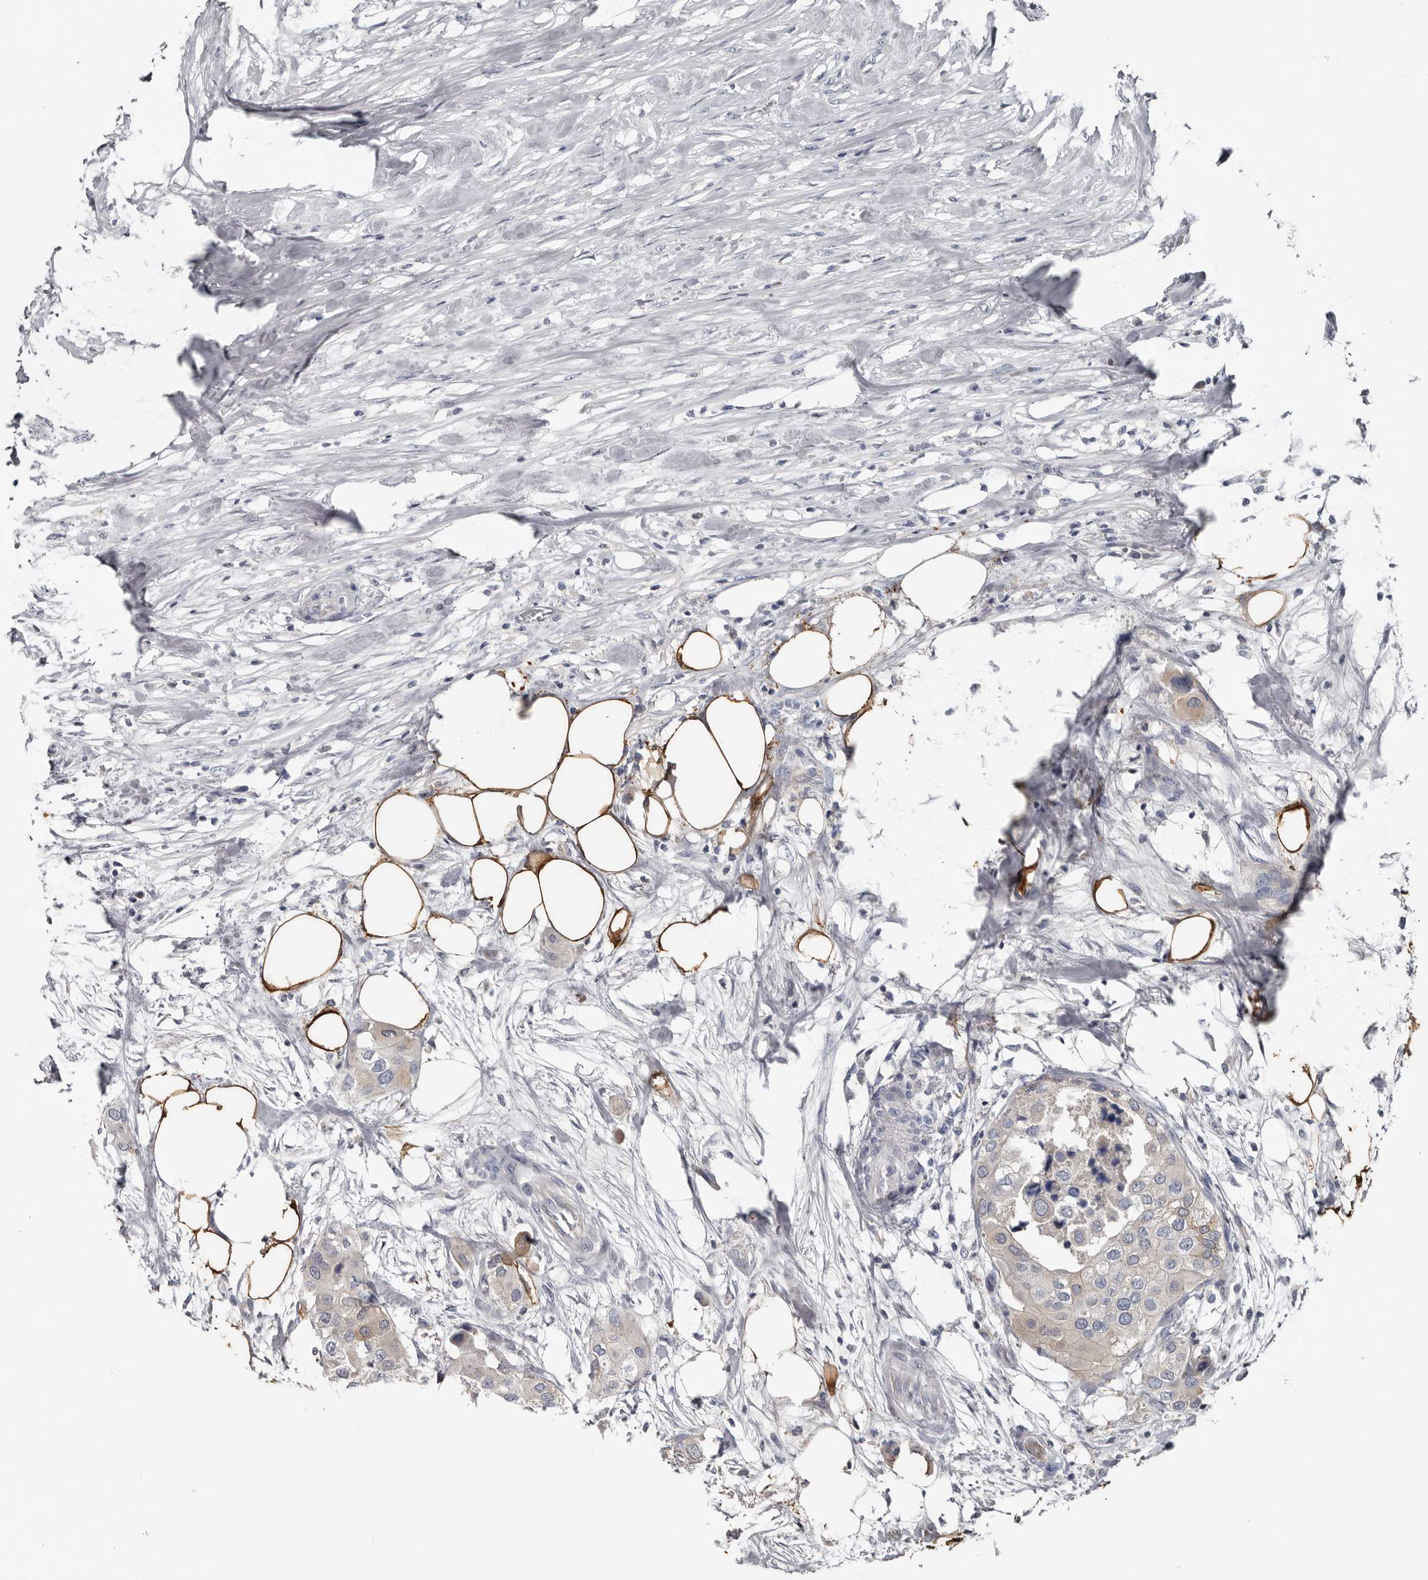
{"staining": {"intensity": "negative", "quantity": "none", "location": "none"}, "tissue": "urothelial cancer", "cell_type": "Tumor cells", "image_type": "cancer", "snomed": [{"axis": "morphology", "description": "Urothelial carcinoma, High grade"}, {"axis": "topography", "description": "Urinary bladder"}], "caption": "Micrograph shows no significant protein staining in tumor cells of high-grade urothelial carcinoma.", "gene": "FABP7", "patient": {"sex": "male", "age": 64}}